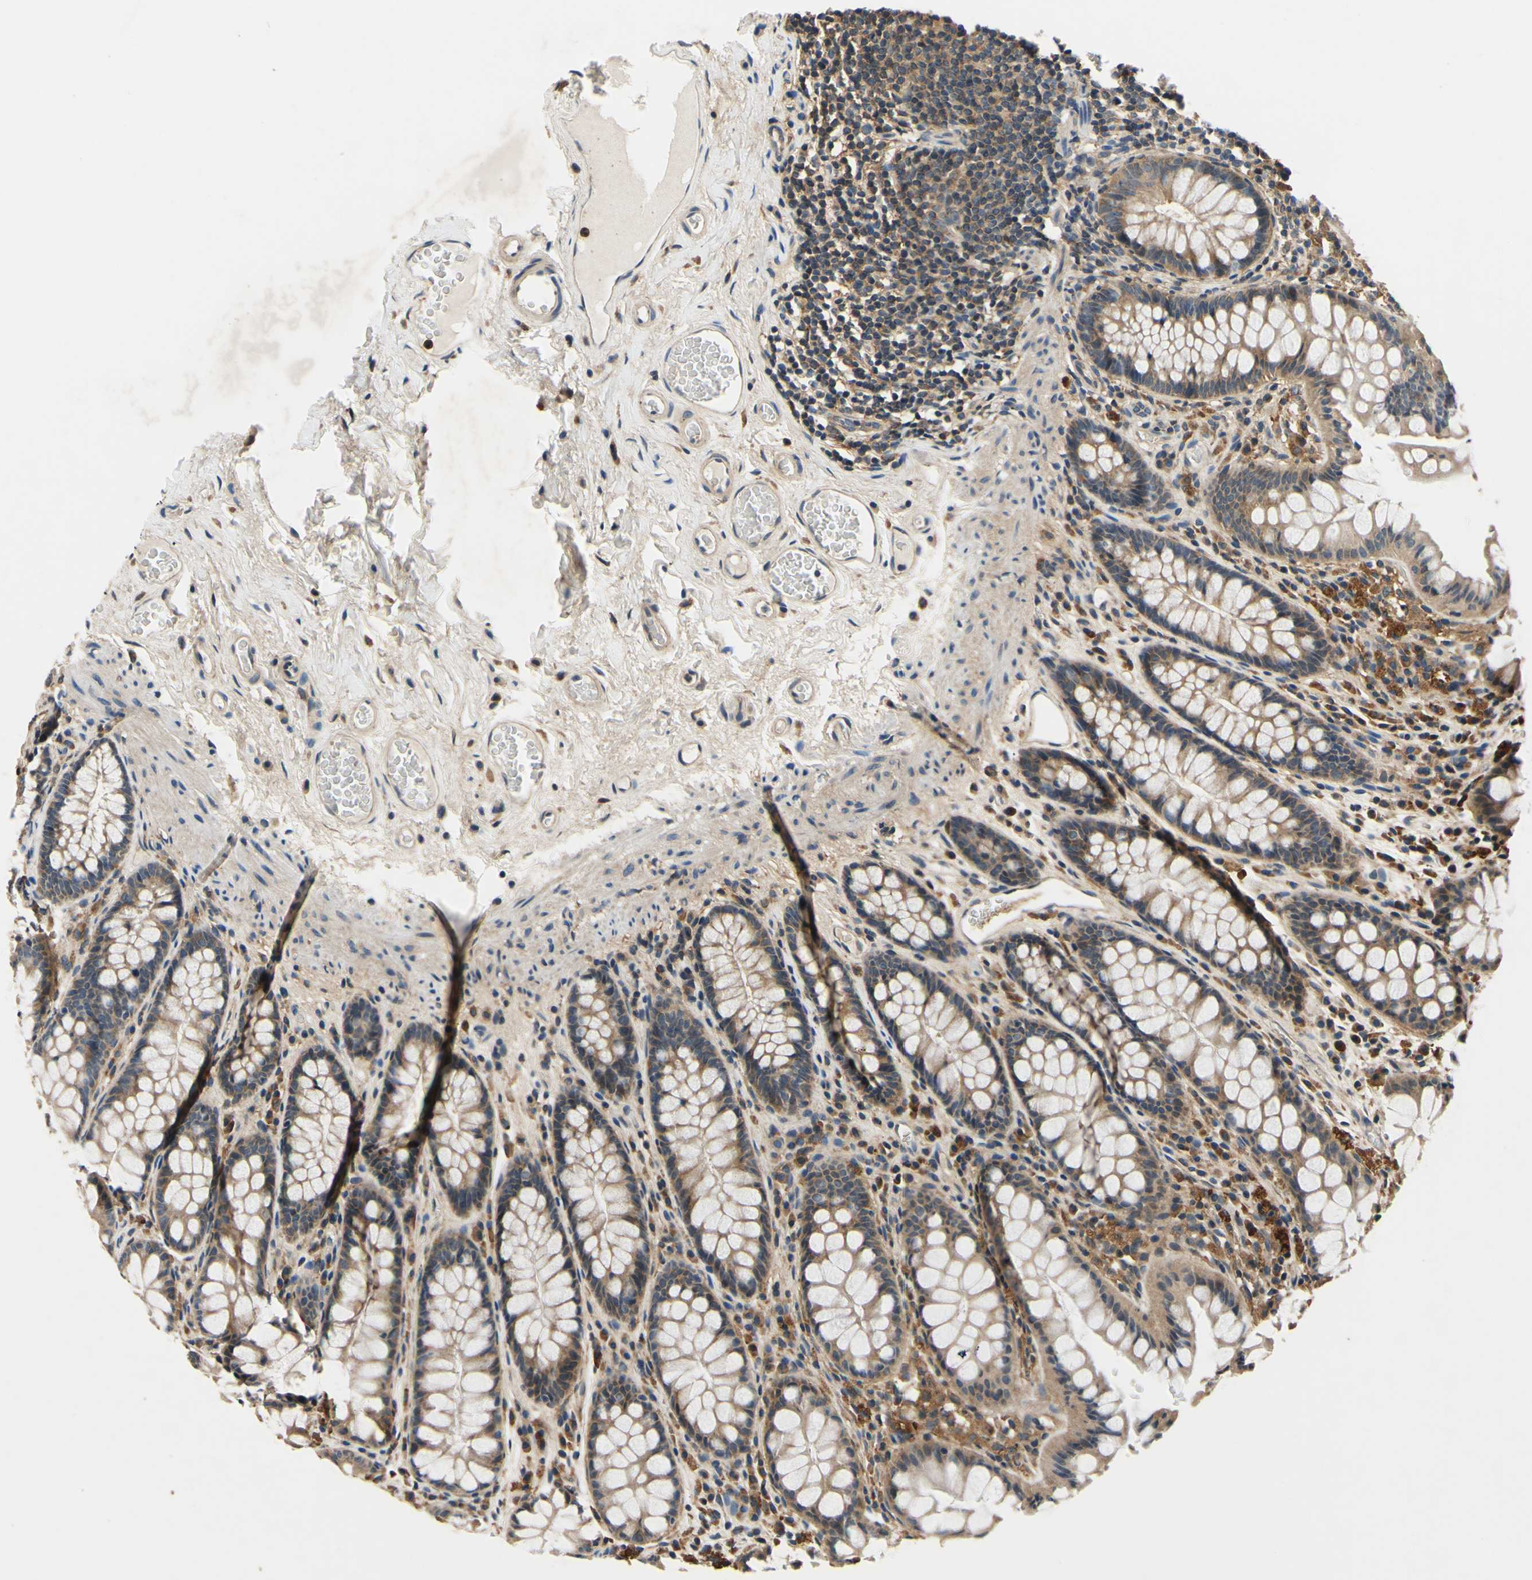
{"staining": {"intensity": "weak", "quantity": ">75%", "location": "cytoplasmic/membranous"}, "tissue": "colon", "cell_type": "Endothelial cells", "image_type": "normal", "snomed": [{"axis": "morphology", "description": "Normal tissue, NOS"}, {"axis": "topography", "description": "Colon"}], "caption": "High-power microscopy captured an immunohistochemistry (IHC) micrograph of unremarkable colon, revealing weak cytoplasmic/membranous expression in about >75% of endothelial cells.", "gene": "PLA2G4A", "patient": {"sex": "female", "age": 55}}